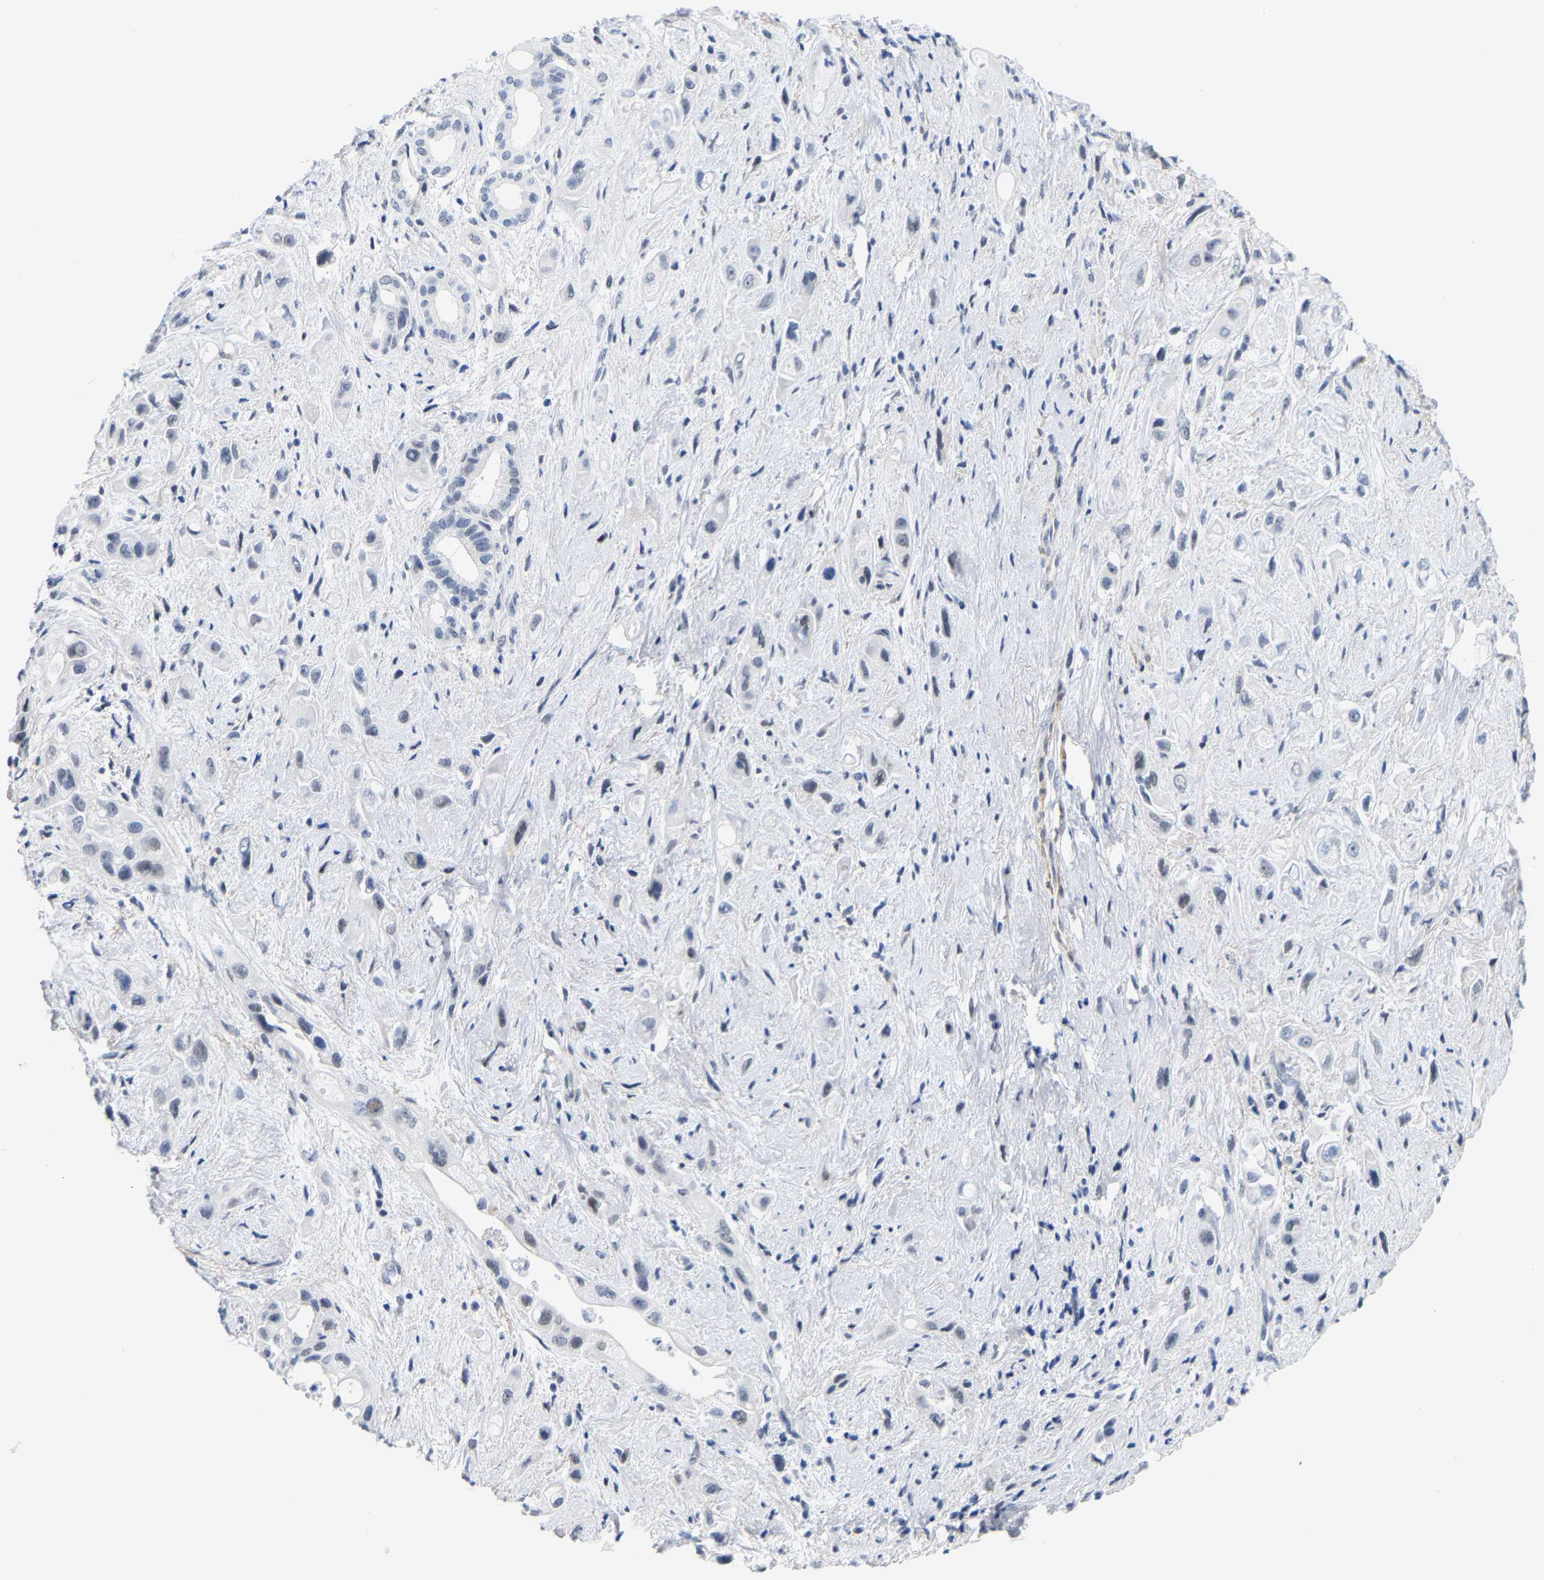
{"staining": {"intensity": "negative", "quantity": "none", "location": "none"}, "tissue": "pancreatic cancer", "cell_type": "Tumor cells", "image_type": "cancer", "snomed": [{"axis": "morphology", "description": "Adenocarcinoma, NOS"}, {"axis": "topography", "description": "Pancreas"}], "caption": "Pancreatic adenocarcinoma was stained to show a protein in brown. There is no significant expression in tumor cells.", "gene": "FAM180A", "patient": {"sex": "female", "age": 66}}